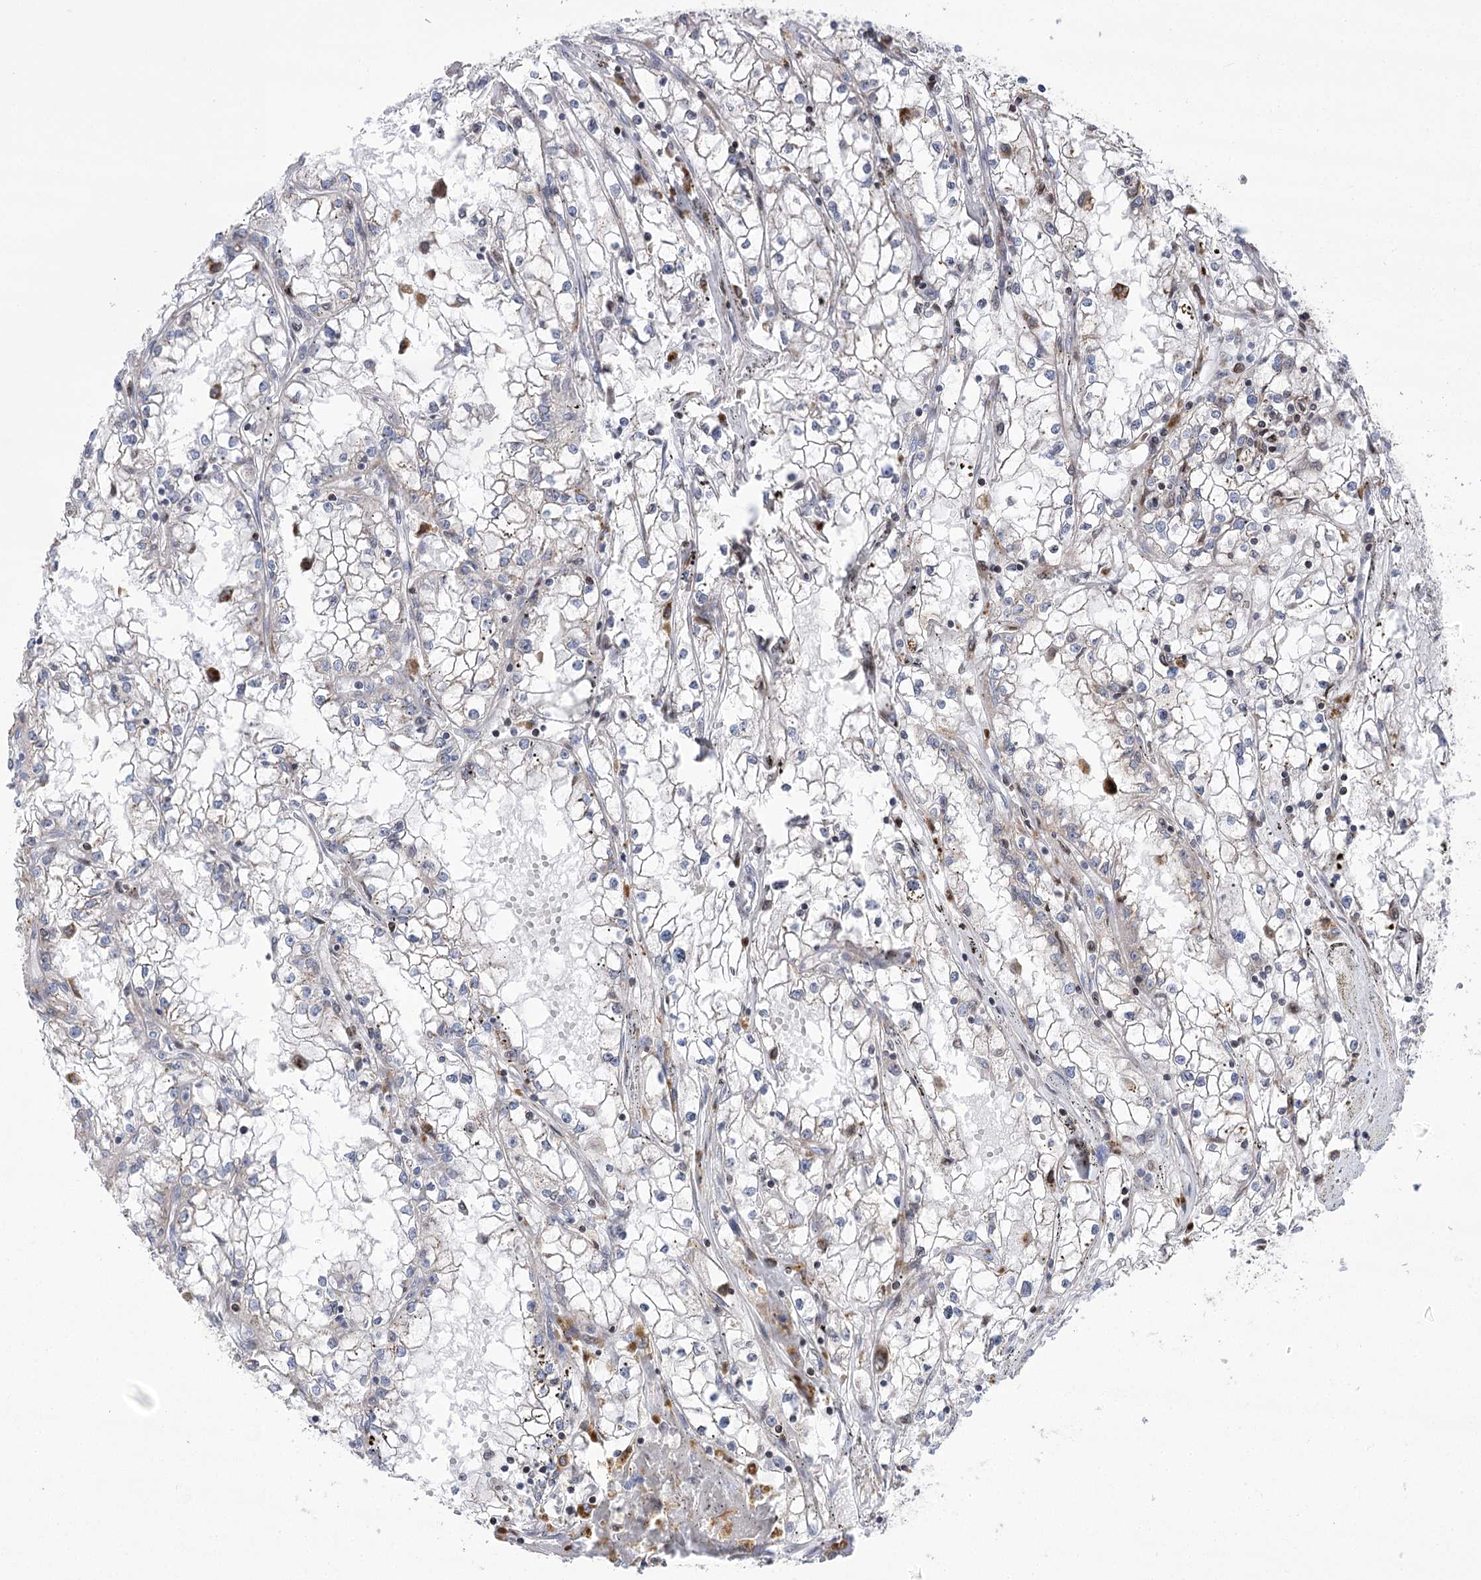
{"staining": {"intensity": "negative", "quantity": "none", "location": "none"}, "tissue": "renal cancer", "cell_type": "Tumor cells", "image_type": "cancer", "snomed": [{"axis": "morphology", "description": "Adenocarcinoma, NOS"}, {"axis": "topography", "description": "Kidney"}], "caption": "Human renal cancer stained for a protein using immunohistochemistry (IHC) shows no positivity in tumor cells.", "gene": "NME7", "patient": {"sex": "male", "age": 56}}